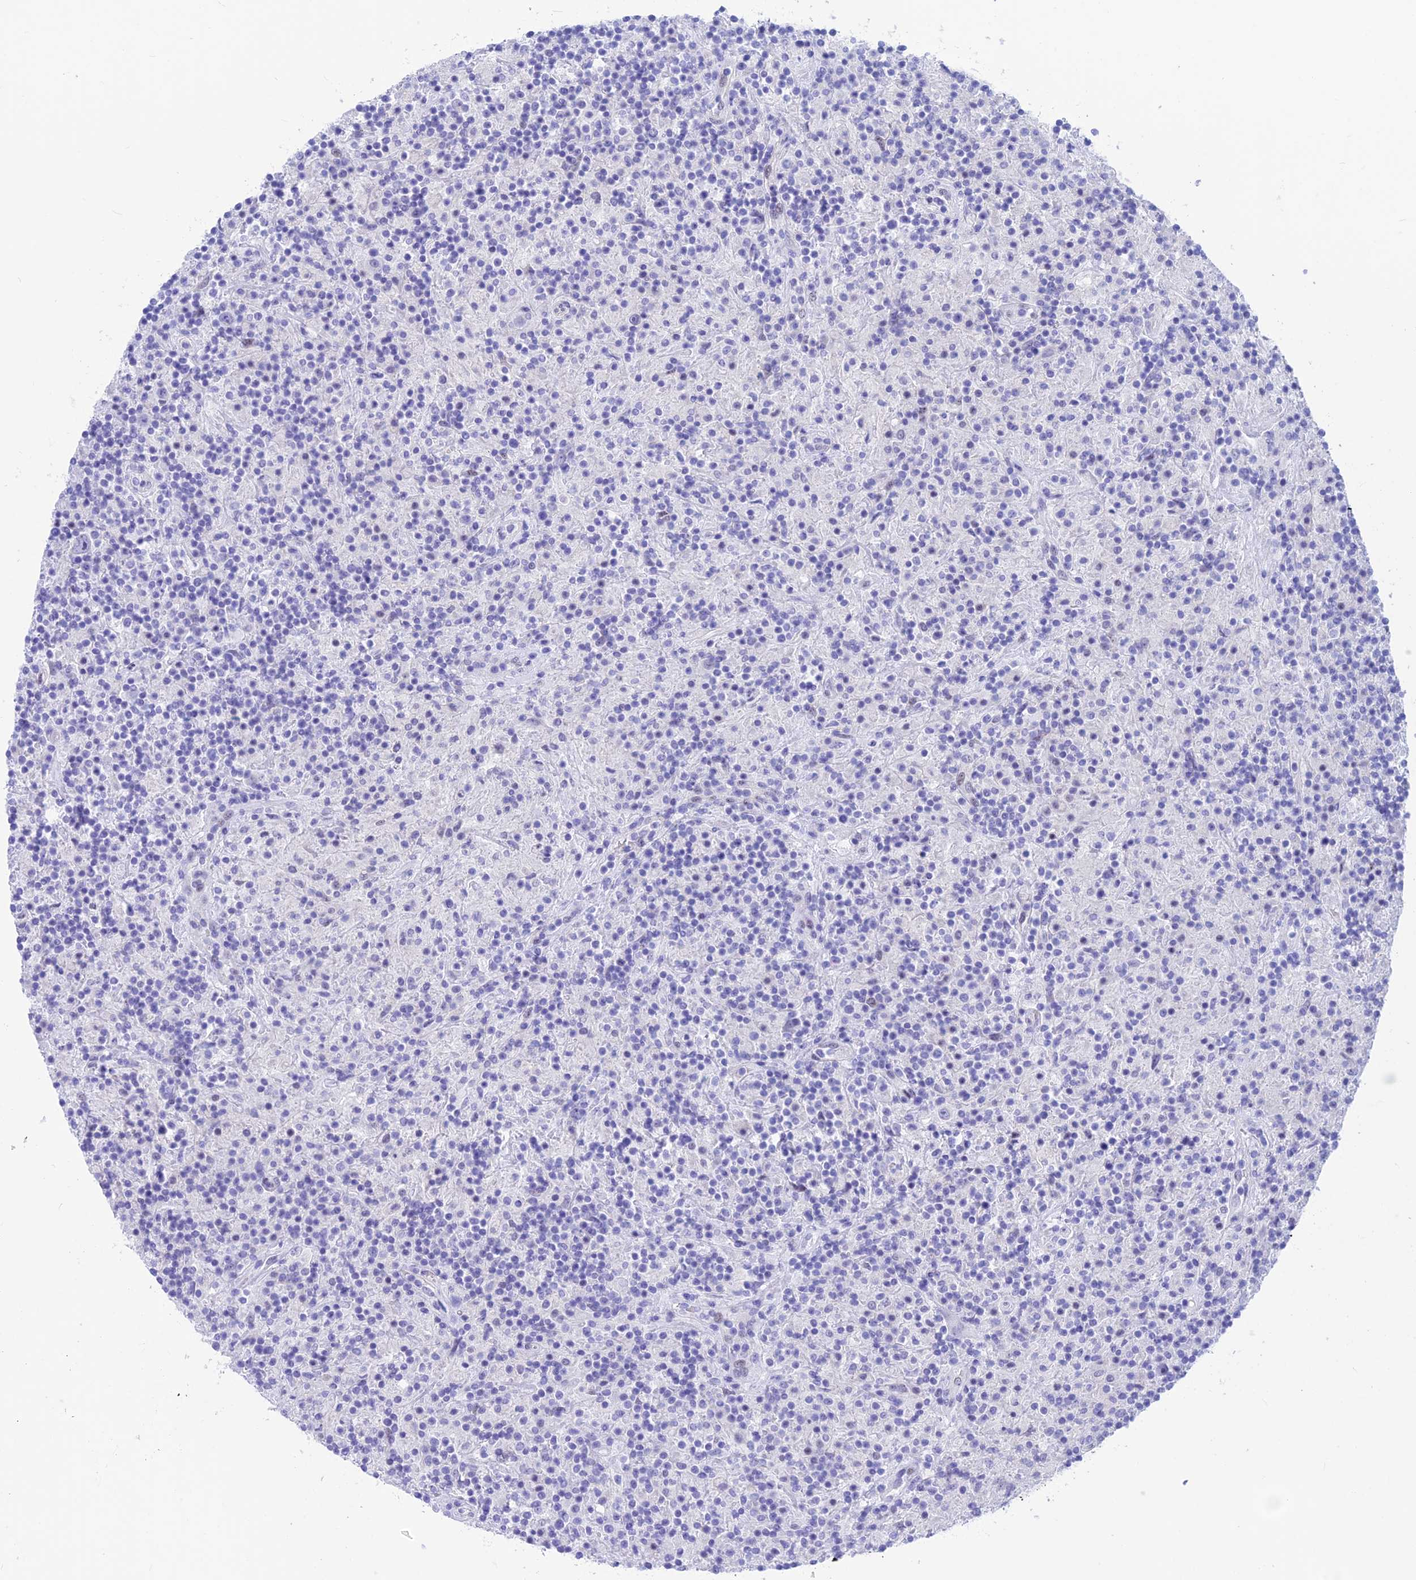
{"staining": {"intensity": "negative", "quantity": "none", "location": "none"}, "tissue": "lymphoma", "cell_type": "Tumor cells", "image_type": "cancer", "snomed": [{"axis": "morphology", "description": "Hodgkin's disease, NOS"}, {"axis": "topography", "description": "Lymph node"}], "caption": "This is a photomicrograph of immunohistochemistry staining of Hodgkin's disease, which shows no staining in tumor cells.", "gene": "GNGT2", "patient": {"sex": "male", "age": 70}}